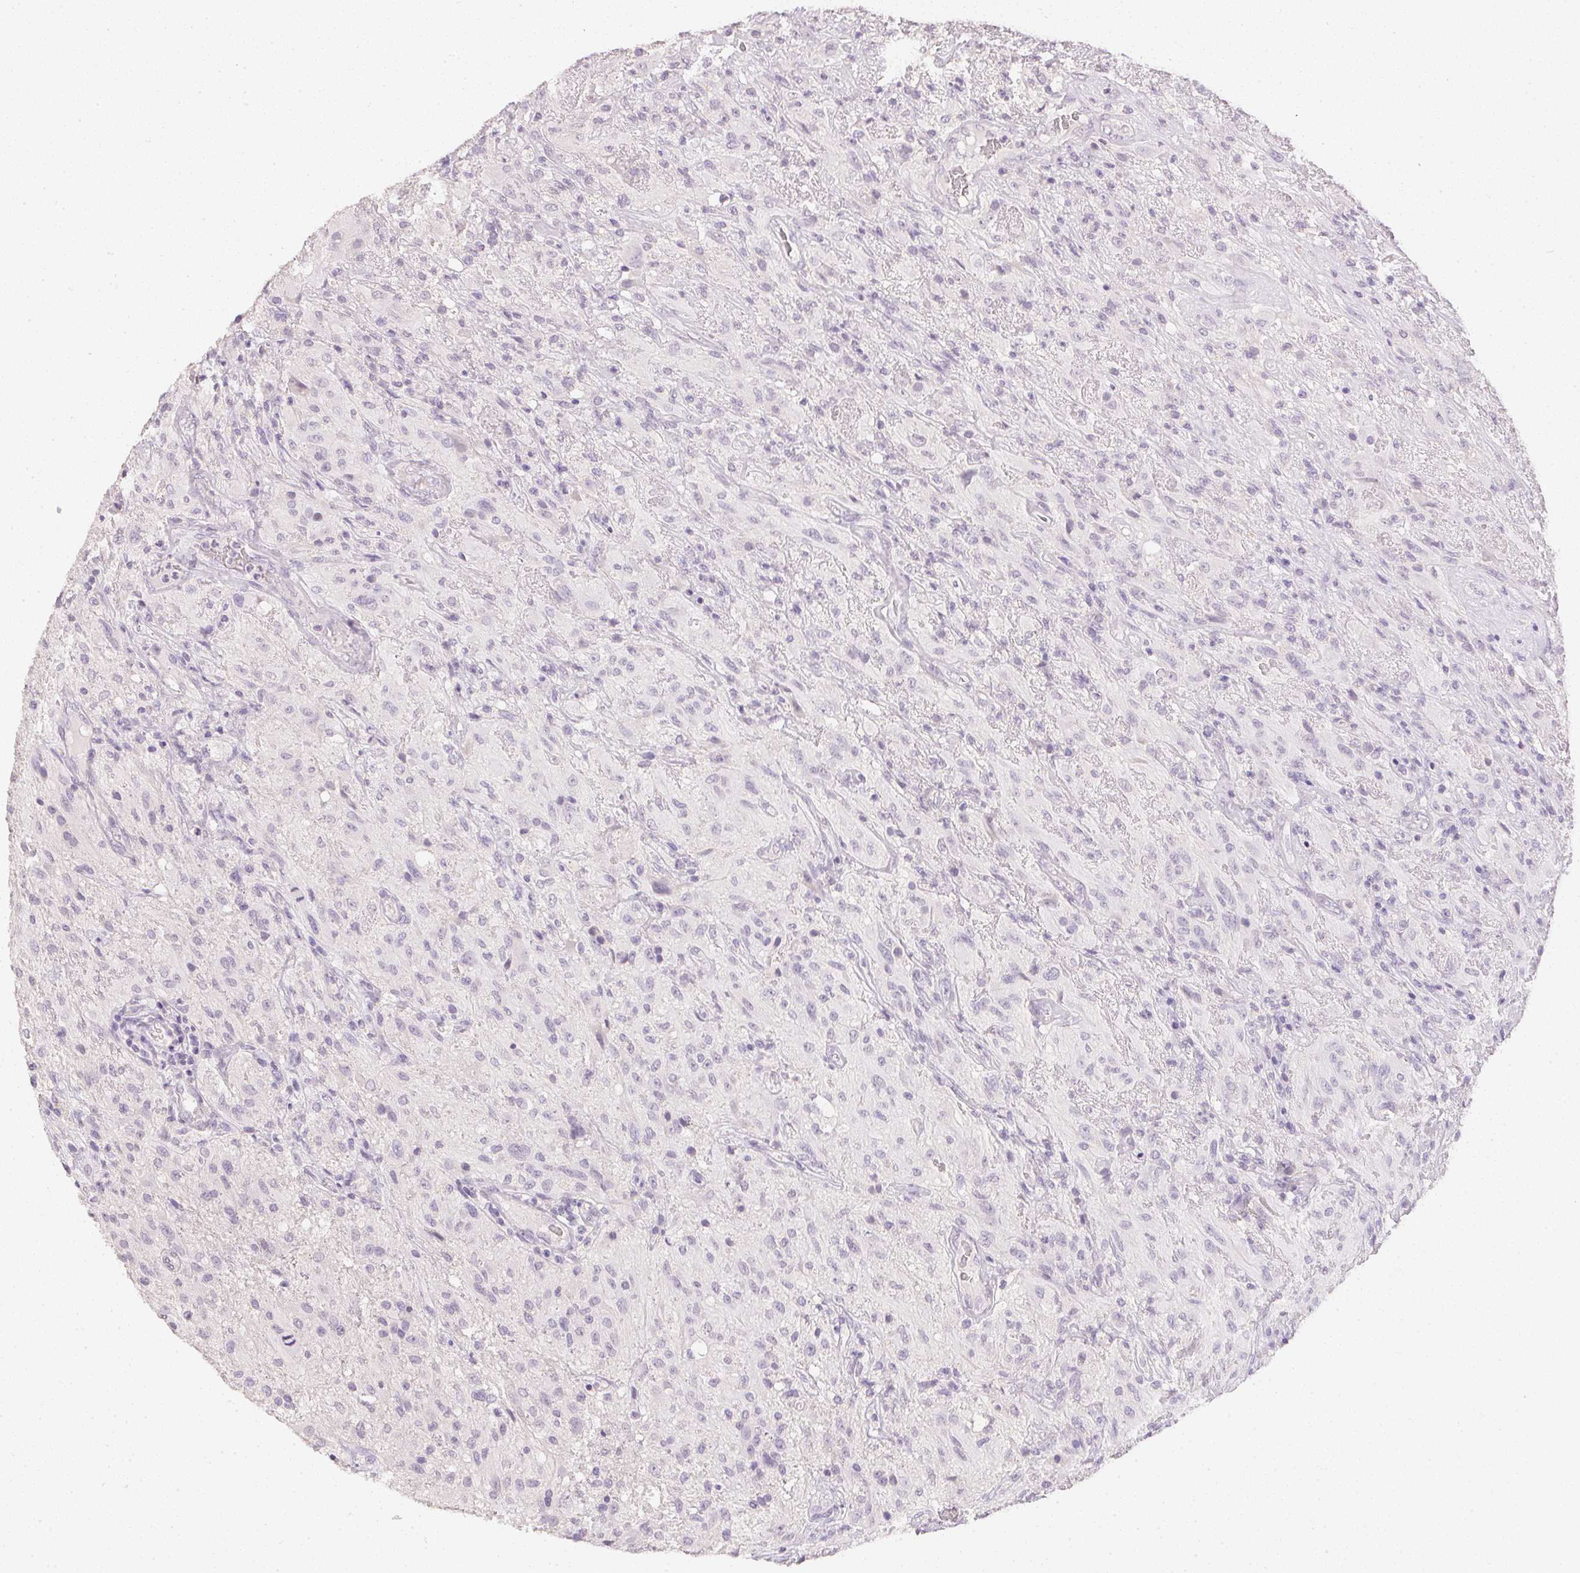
{"staining": {"intensity": "negative", "quantity": "none", "location": "none"}, "tissue": "glioma", "cell_type": "Tumor cells", "image_type": "cancer", "snomed": [{"axis": "morphology", "description": "Glioma, malignant, High grade"}, {"axis": "topography", "description": "Brain"}], "caption": "Human glioma stained for a protein using immunohistochemistry (IHC) displays no staining in tumor cells.", "gene": "PPY", "patient": {"sex": "male", "age": 46}}